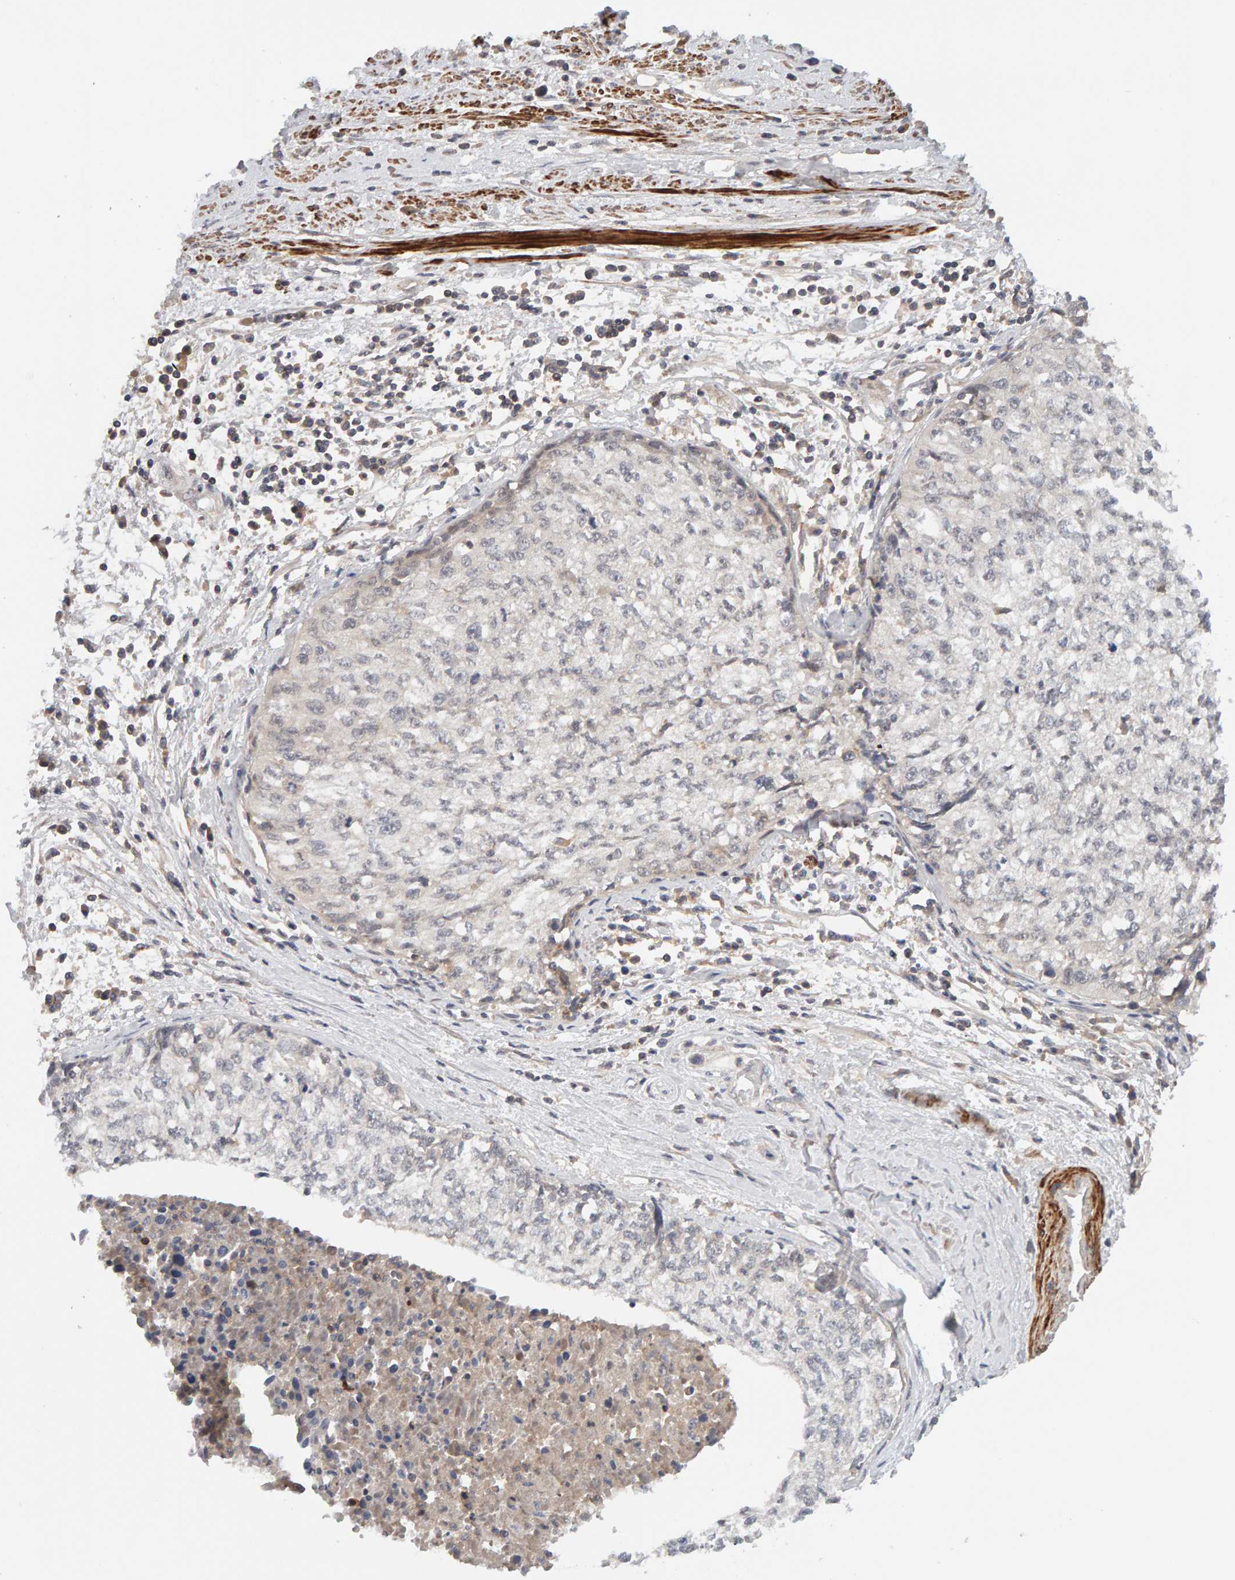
{"staining": {"intensity": "weak", "quantity": "<25%", "location": "cytoplasmic/membranous"}, "tissue": "cervical cancer", "cell_type": "Tumor cells", "image_type": "cancer", "snomed": [{"axis": "morphology", "description": "Squamous cell carcinoma, NOS"}, {"axis": "topography", "description": "Cervix"}], "caption": "This is a histopathology image of immunohistochemistry staining of cervical cancer, which shows no expression in tumor cells. Nuclei are stained in blue.", "gene": "NUDCD1", "patient": {"sex": "female", "age": 57}}